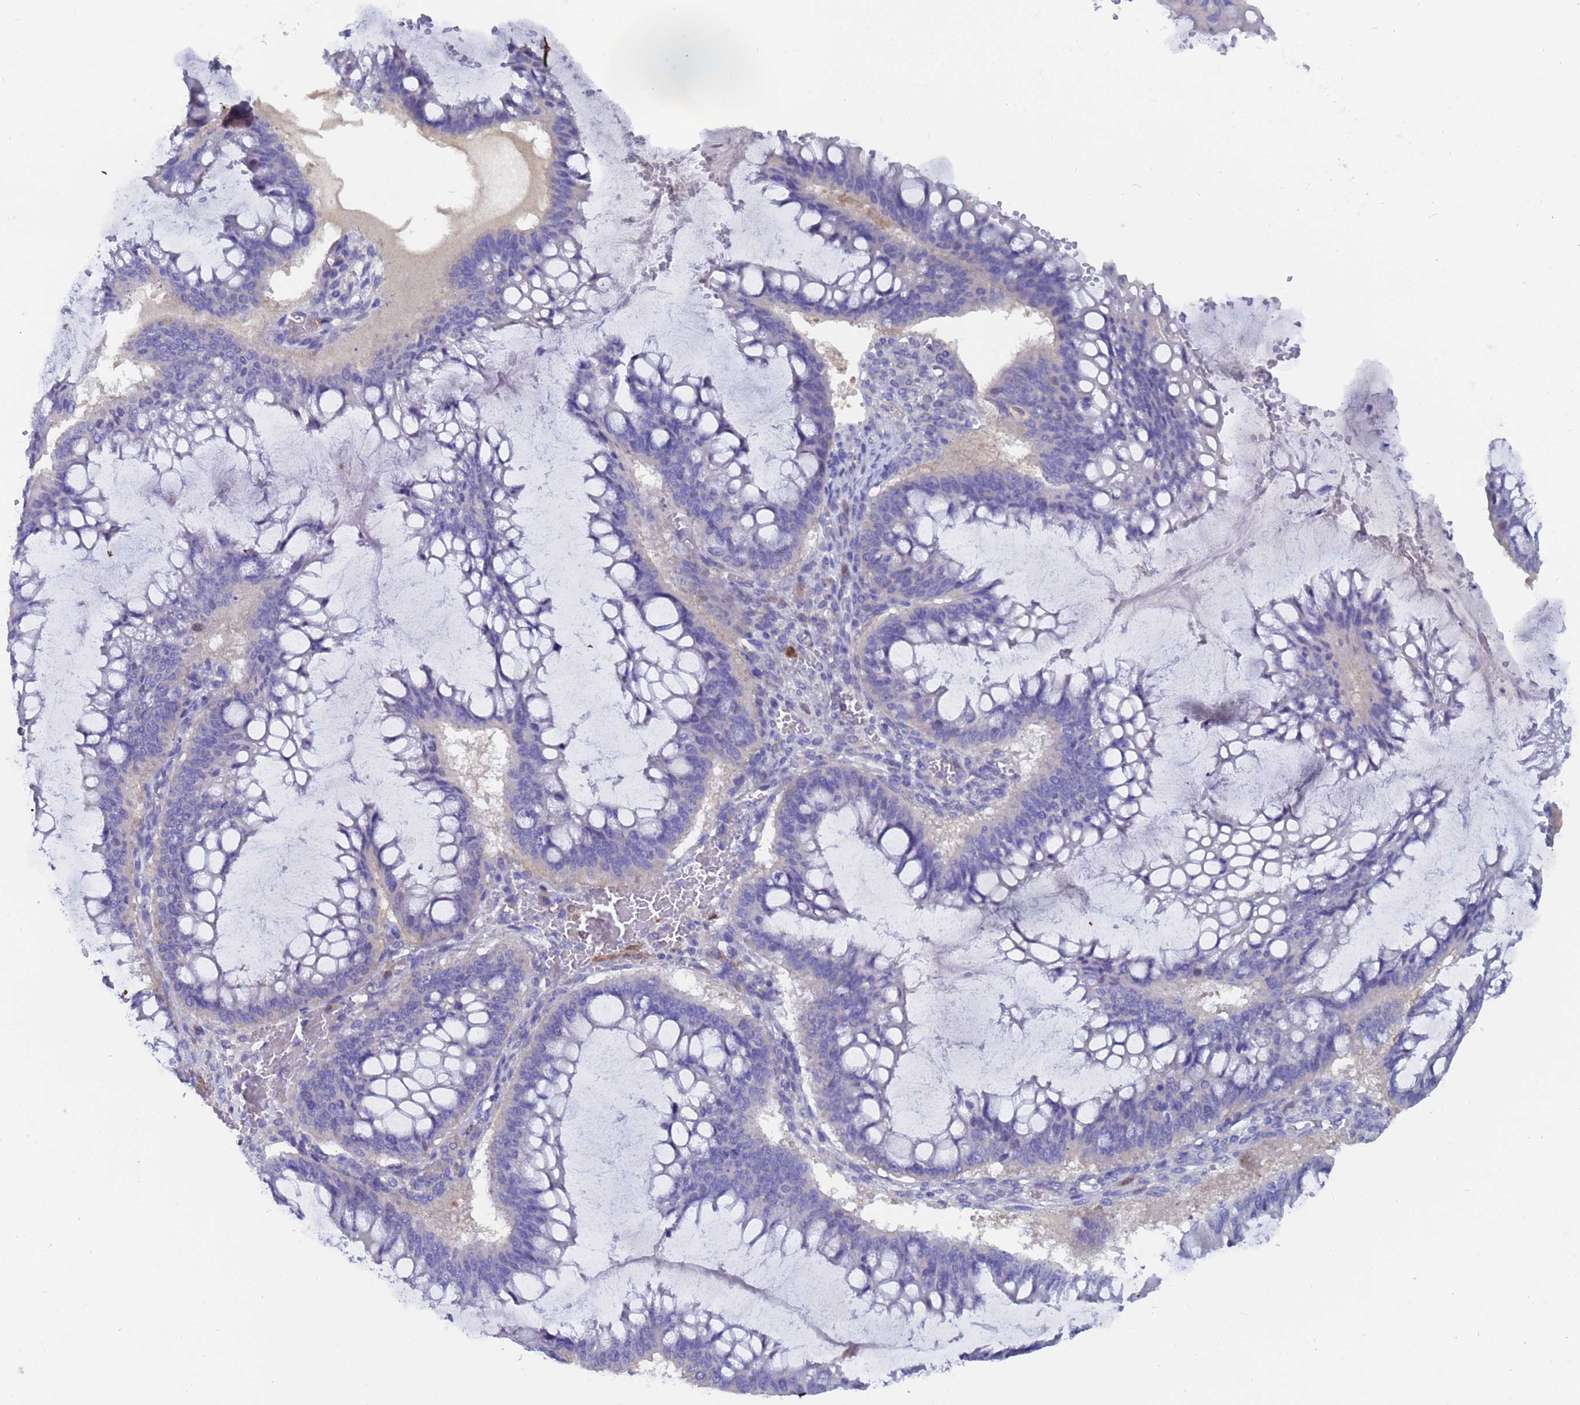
{"staining": {"intensity": "negative", "quantity": "none", "location": "none"}, "tissue": "ovarian cancer", "cell_type": "Tumor cells", "image_type": "cancer", "snomed": [{"axis": "morphology", "description": "Cystadenocarcinoma, mucinous, NOS"}, {"axis": "topography", "description": "Ovary"}], "caption": "Immunohistochemistry photomicrograph of neoplastic tissue: human ovarian cancer stained with DAB (3,3'-diaminobenzidine) exhibits no significant protein expression in tumor cells. The staining is performed using DAB (3,3'-diaminobenzidine) brown chromogen with nuclei counter-stained in using hematoxylin.", "gene": "UBE2O", "patient": {"sex": "female", "age": 73}}